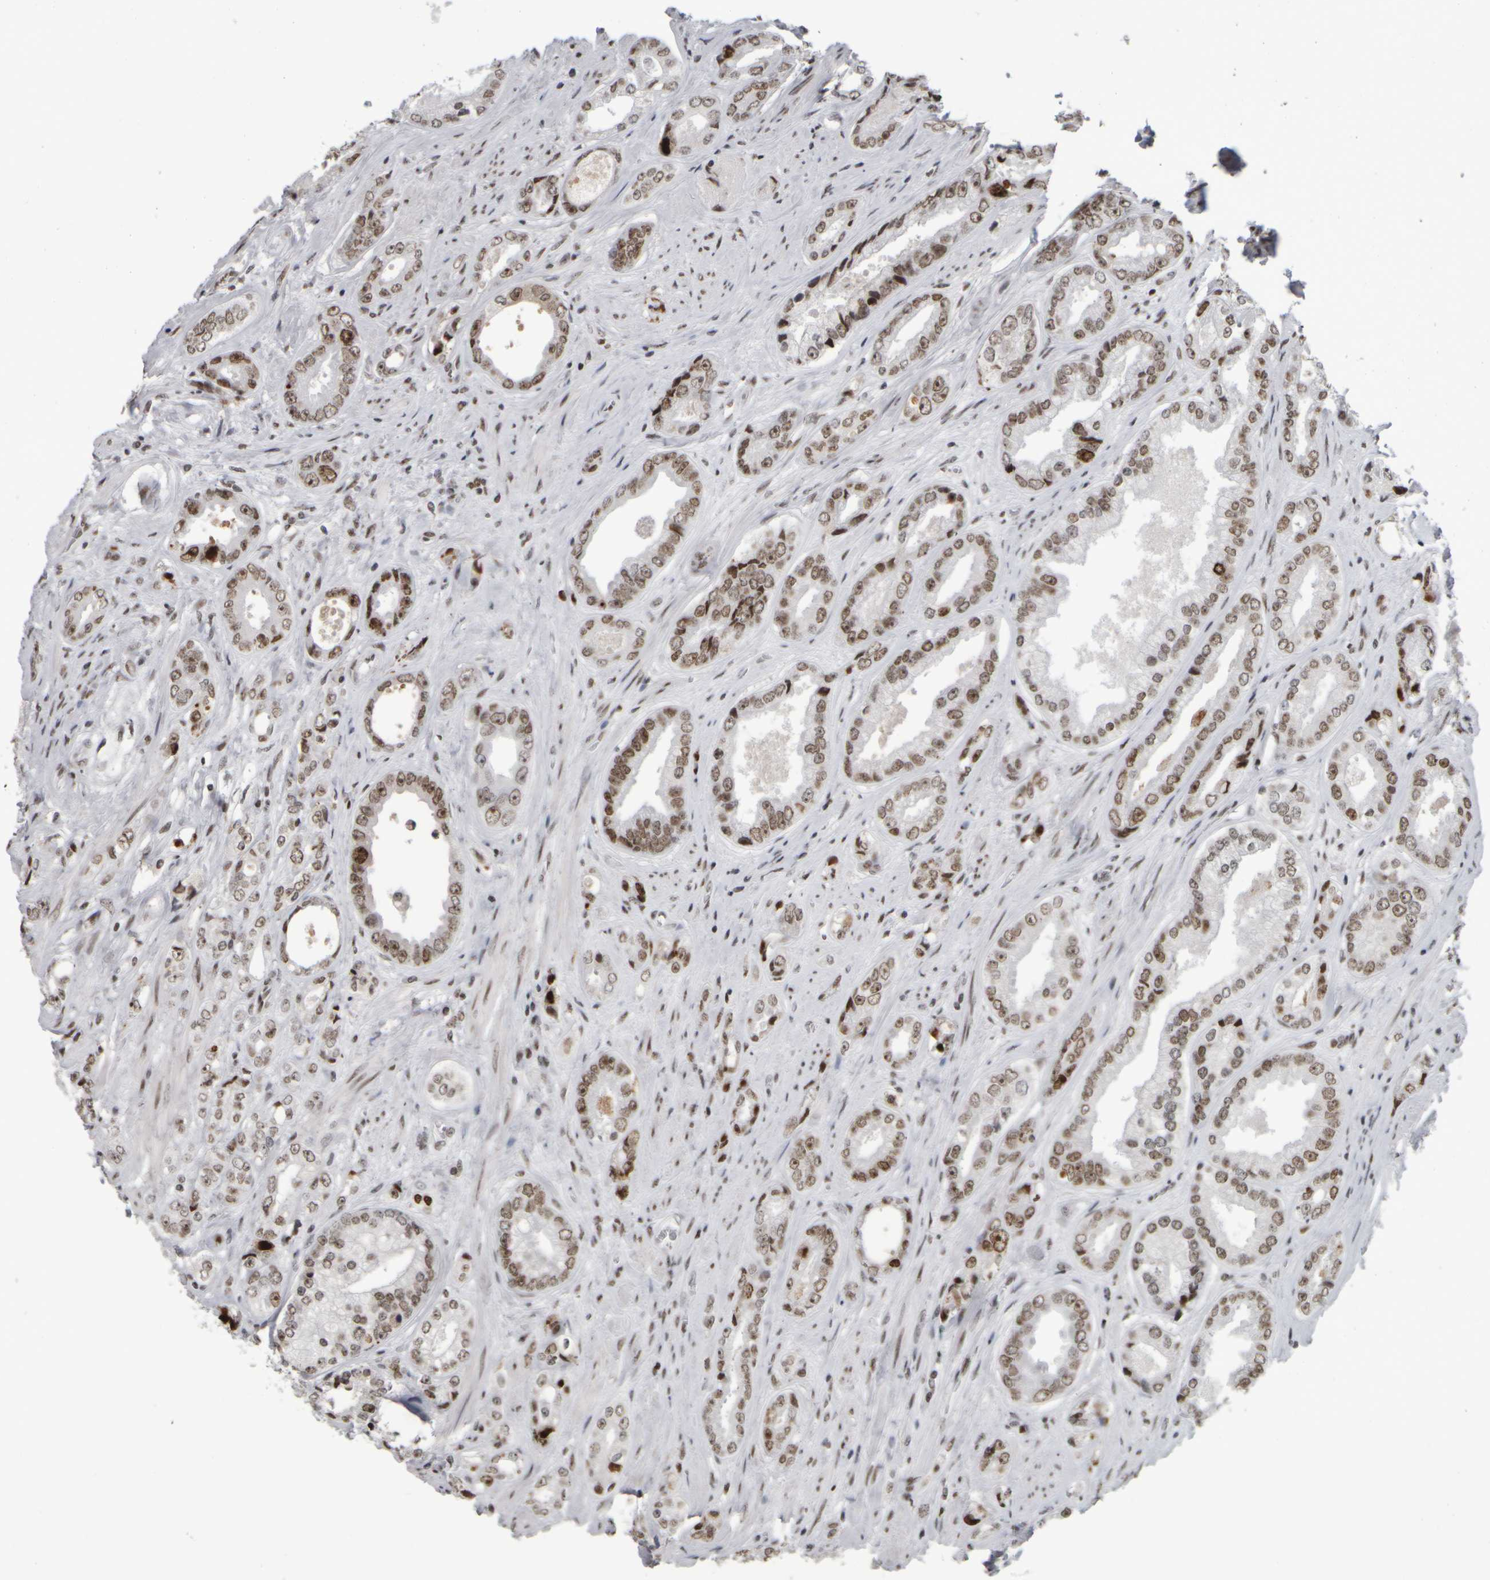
{"staining": {"intensity": "moderate", "quantity": ">75%", "location": "nuclear"}, "tissue": "prostate cancer", "cell_type": "Tumor cells", "image_type": "cancer", "snomed": [{"axis": "morphology", "description": "Adenocarcinoma, High grade"}, {"axis": "topography", "description": "Prostate"}], "caption": "An IHC micrograph of neoplastic tissue is shown. Protein staining in brown labels moderate nuclear positivity in prostate cancer within tumor cells. (IHC, brightfield microscopy, high magnification).", "gene": "TOP2B", "patient": {"sex": "male", "age": 61}}